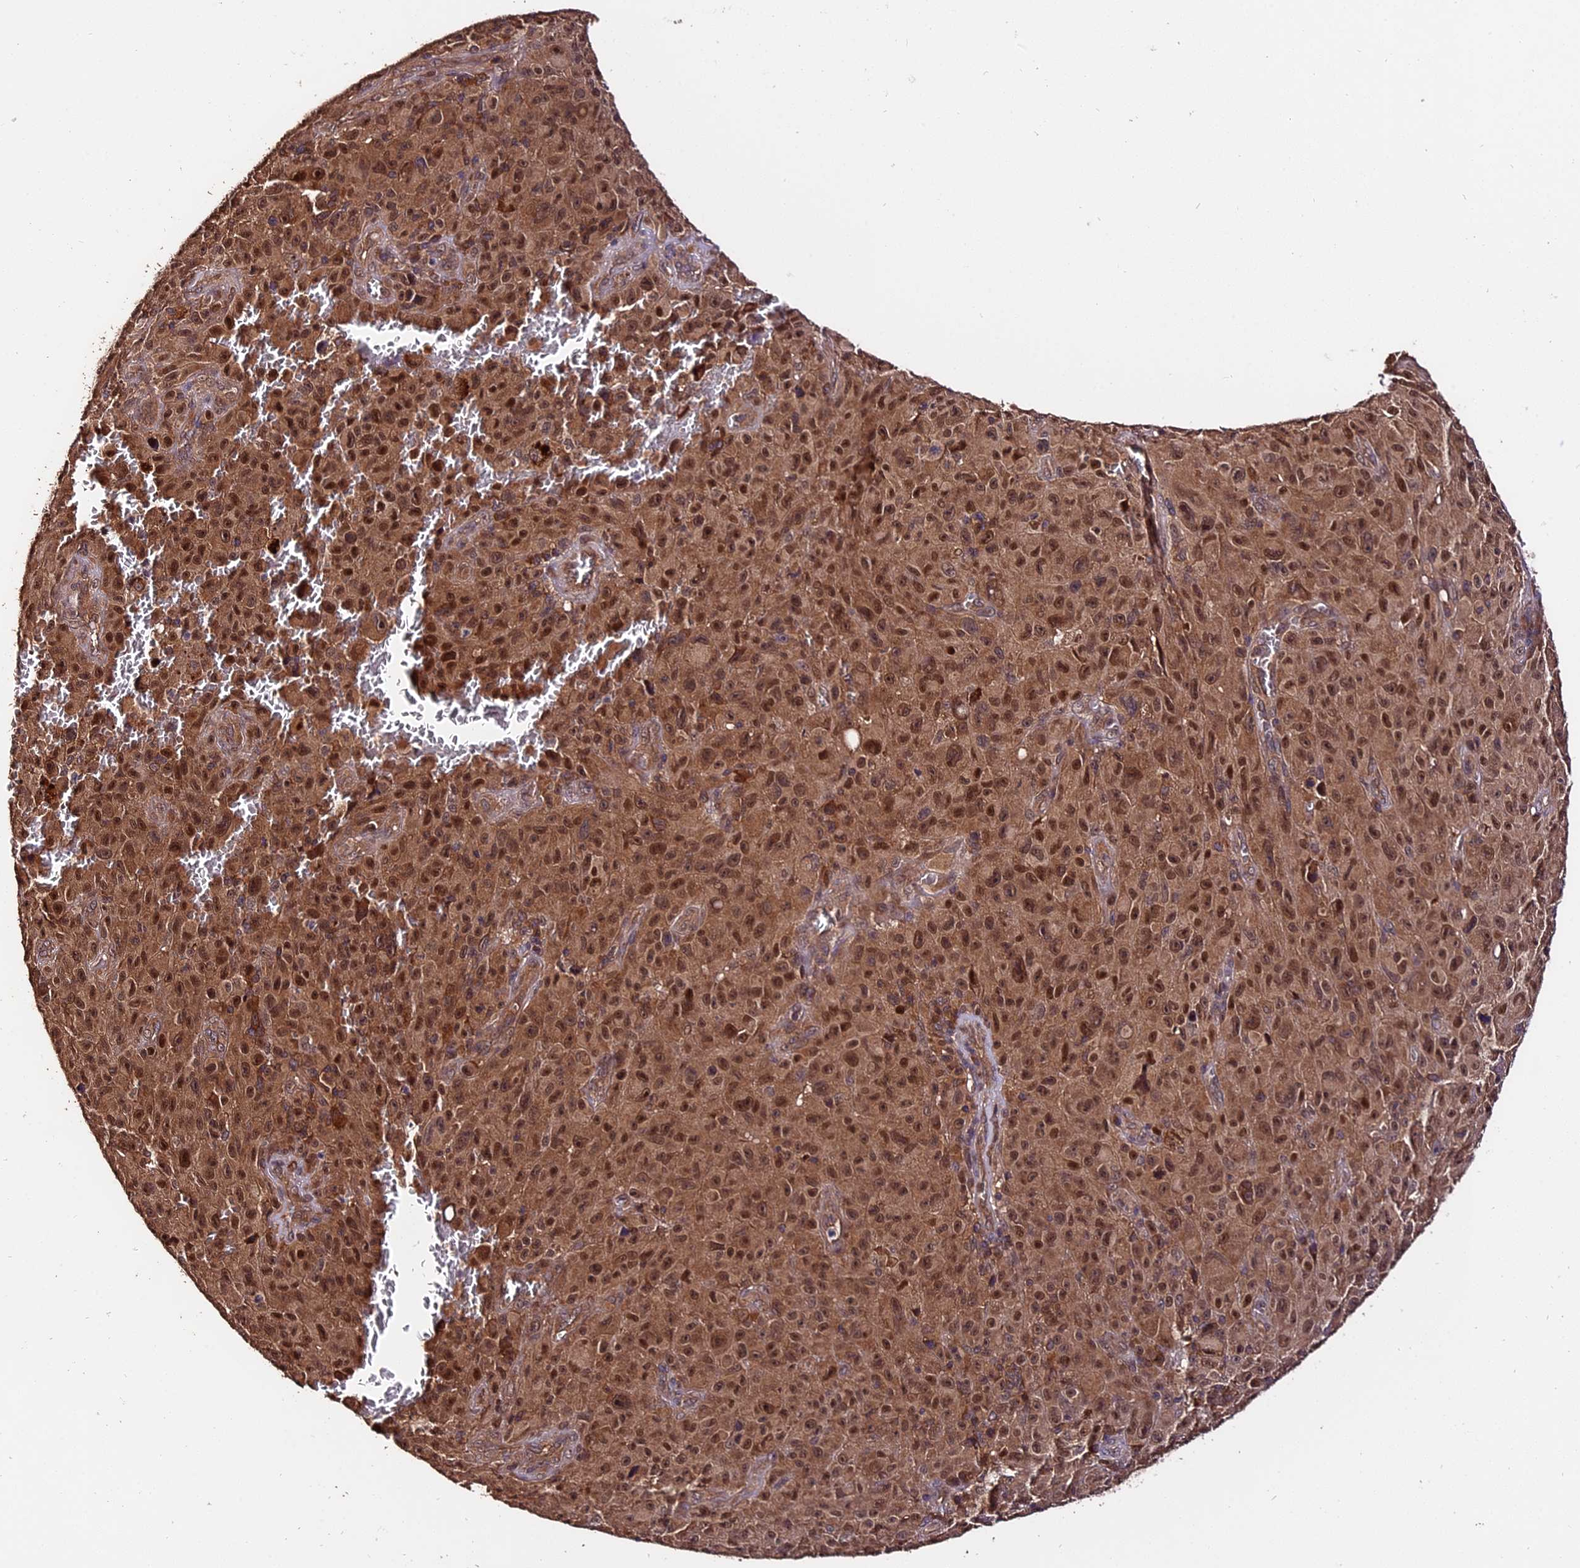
{"staining": {"intensity": "moderate", "quantity": ">75%", "location": "cytoplasmic/membranous,nuclear"}, "tissue": "melanoma", "cell_type": "Tumor cells", "image_type": "cancer", "snomed": [{"axis": "morphology", "description": "Malignant melanoma, NOS"}, {"axis": "topography", "description": "Skin"}], "caption": "IHC of human malignant melanoma displays medium levels of moderate cytoplasmic/membranous and nuclear staining in about >75% of tumor cells. (IHC, brightfield microscopy, high magnification).", "gene": "TRMT1", "patient": {"sex": "female", "age": 82}}